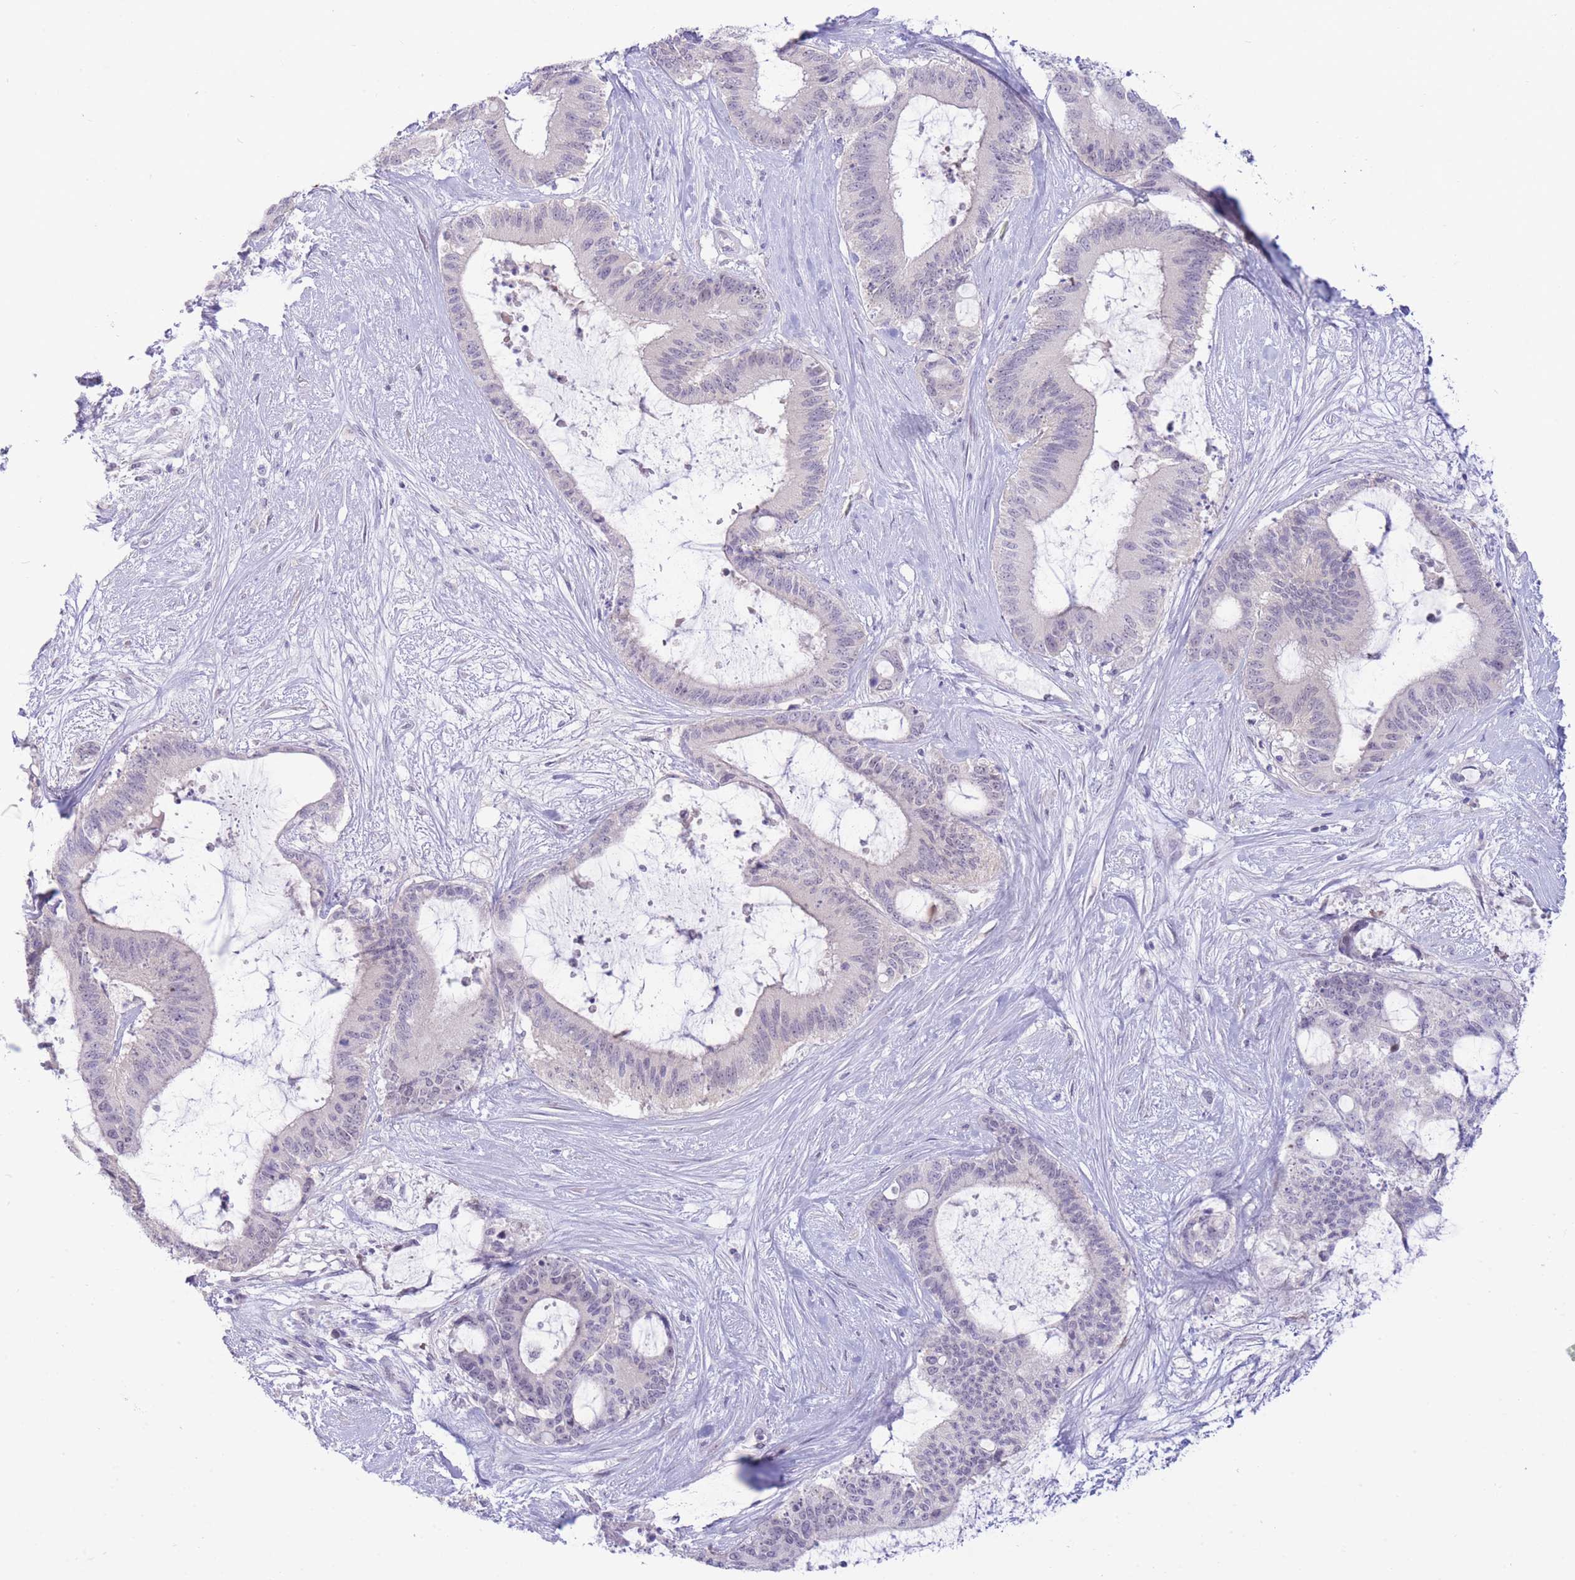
{"staining": {"intensity": "negative", "quantity": "none", "location": "none"}, "tissue": "liver cancer", "cell_type": "Tumor cells", "image_type": "cancer", "snomed": [{"axis": "morphology", "description": "Normal tissue, NOS"}, {"axis": "morphology", "description": "Cholangiocarcinoma"}, {"axis": "topography", "description": "Liver"}, {"axis": "topography", "description": "Peripheral nerve tissue"}], "caption": "Immunohistochemical staining of liver cholangiocarcinoma exhibits no significant staining in tumor cells. The staining was performed using DAB (3,3'-diaminobenzidine) to visualize the protein expression in brown, while the nuclei were stained in blue with hematoxylin (Magnification: 20x).", "gene": "FBXO46", "patient": {"sex": "female", "age": 73}}